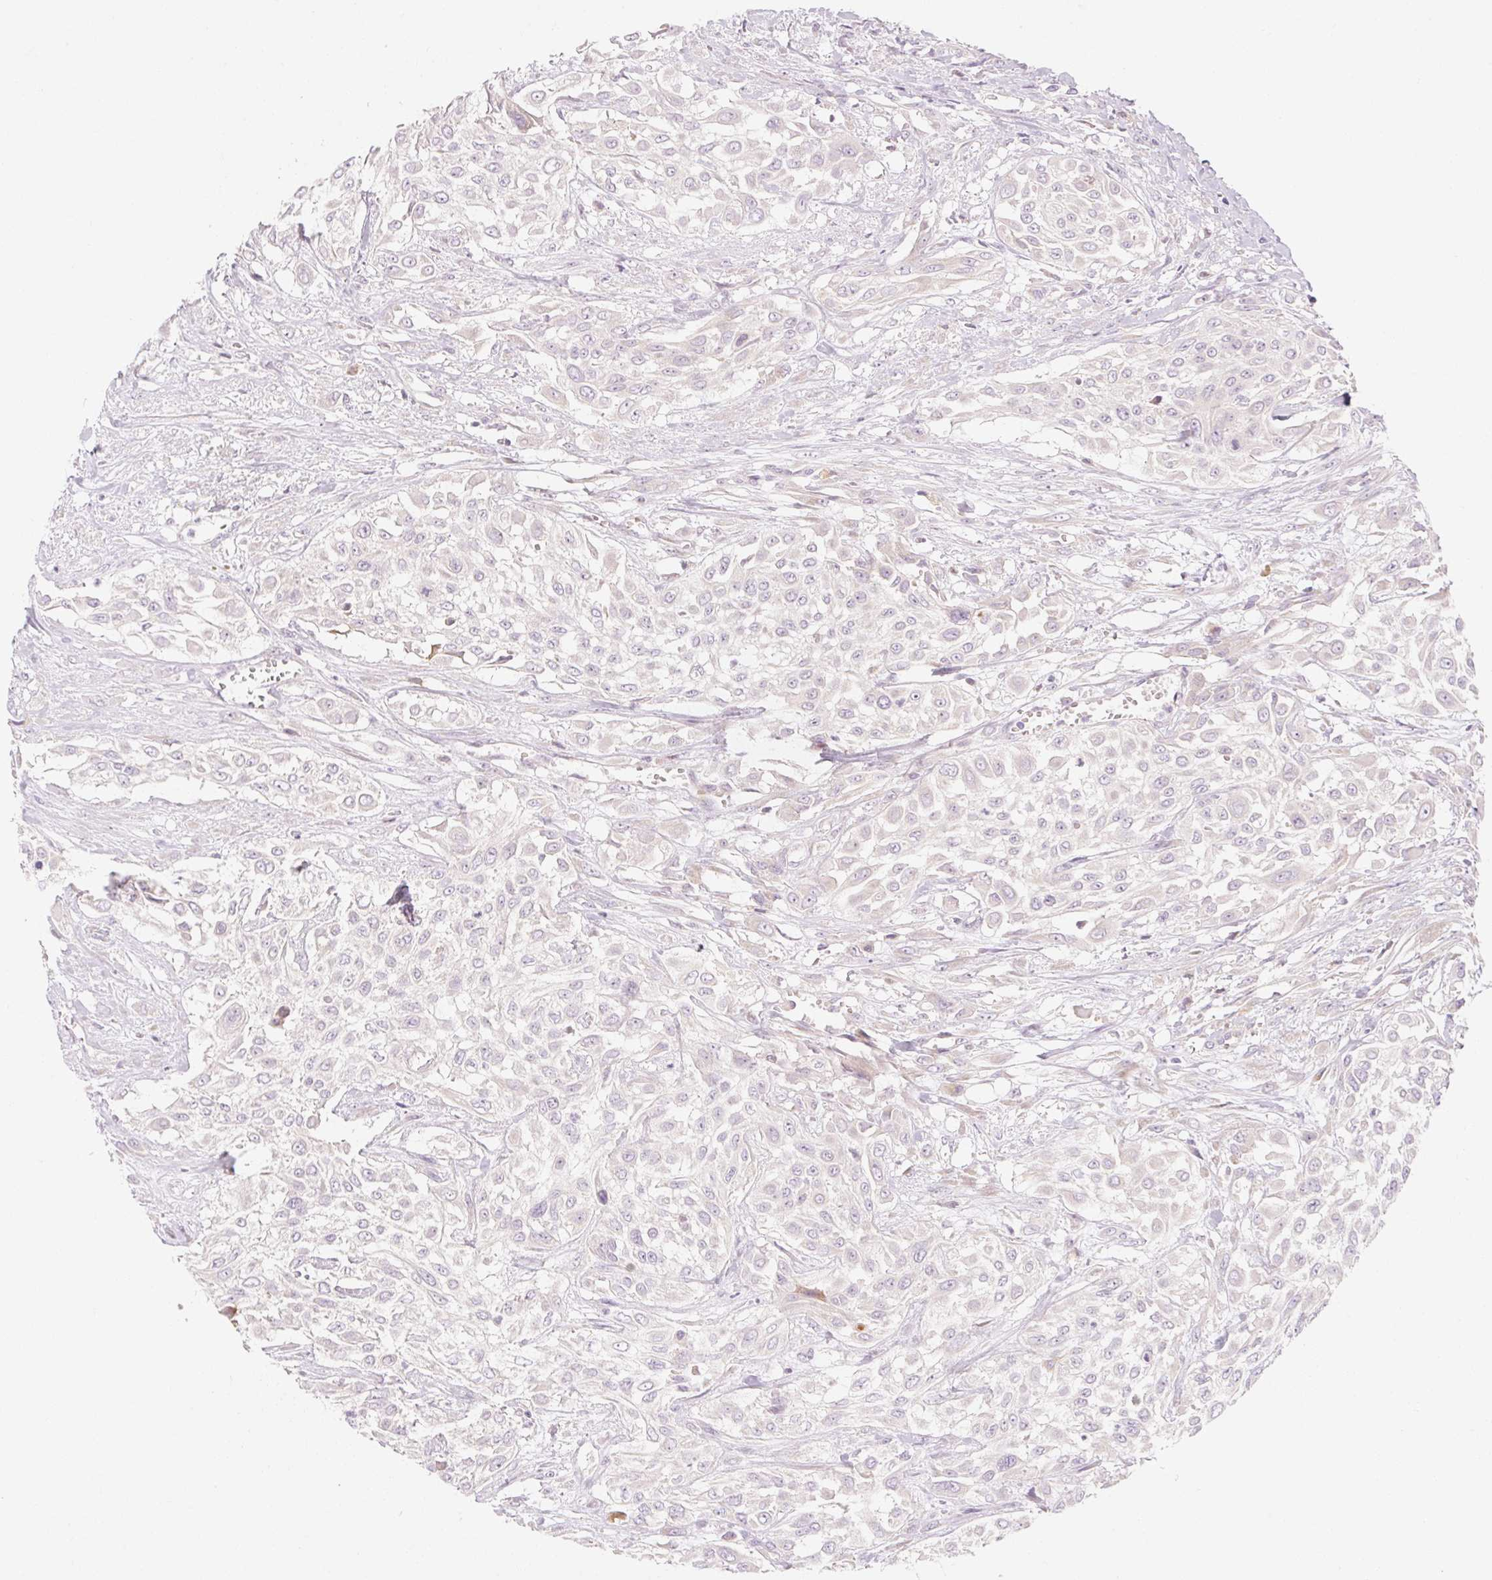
{"staining": {"intensity": "negative", "quantity": "none", "location": "none"}, "tissue": "urothelial cancer", "cell_type": "Tumor cells", "image_type": "cancer", "snomed": [{"axis": "morphology", "description": "Urothelial carcinoma, High grade"}, {"axis": "topography", "description": "Urinary bladder"}], "caption": "Tumor cells are negative for protein expression in human urothelial carcinoma (high-grade).", "gene": "MYO1D", "patient": {"sex": "male", "age": 57}}